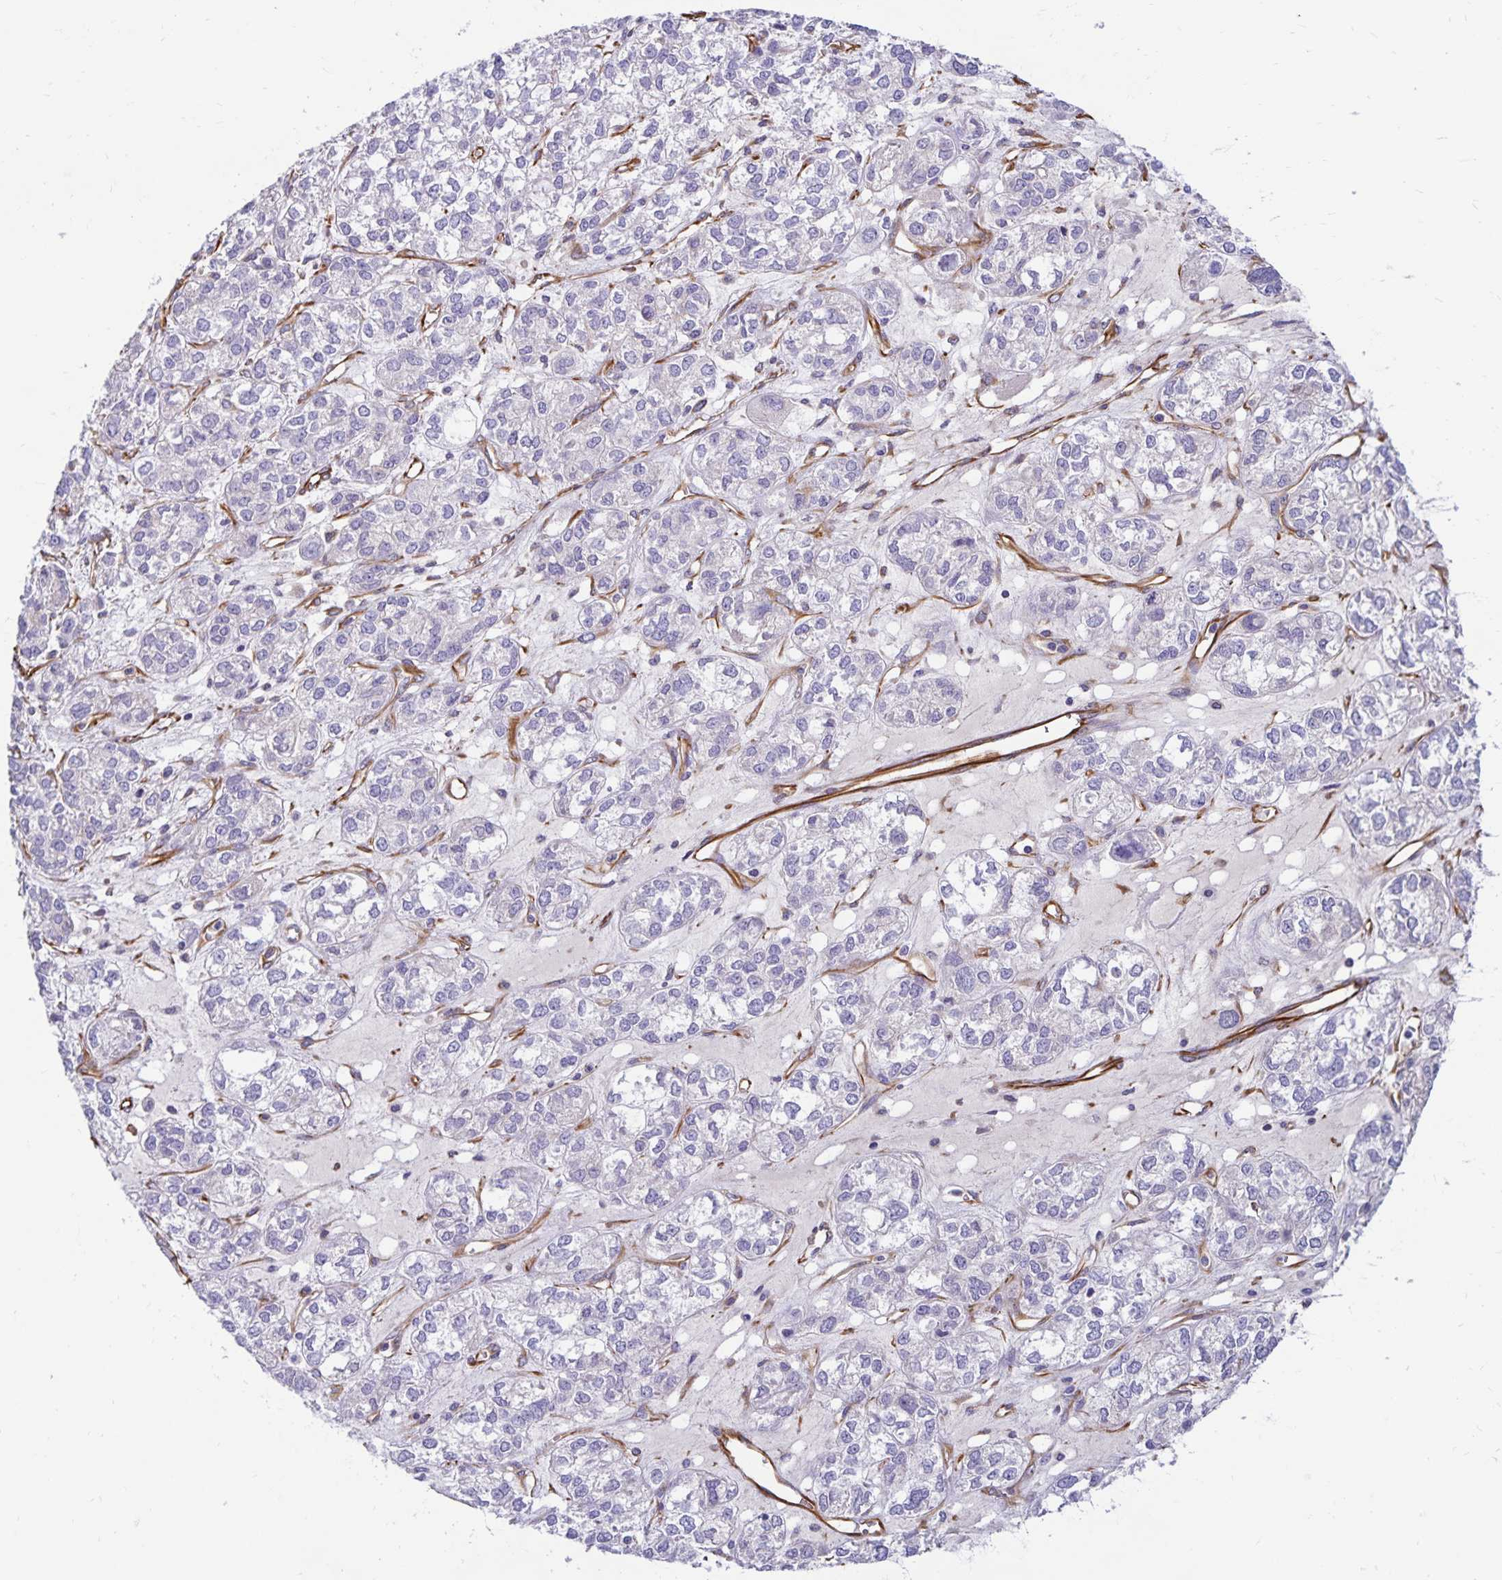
{"staining": {"intensity": "negative", "quantity": "none", "location": "none"}, "tissue": "ovarian cancer", "cell_type": "Tumor cells", "image_type": "cancer", "snomed": [{"axis": "morphology", "description": "Carcinoma, endometroid"}, {"axis": "topography", "description": "Ovary"}], "caption": "Immunohistochemical staining of human ovarian cancer demonstrates no significant staining in tumor cells.", "gene": "TRPV6", "patient": {"sex": "female", "age": 64}}